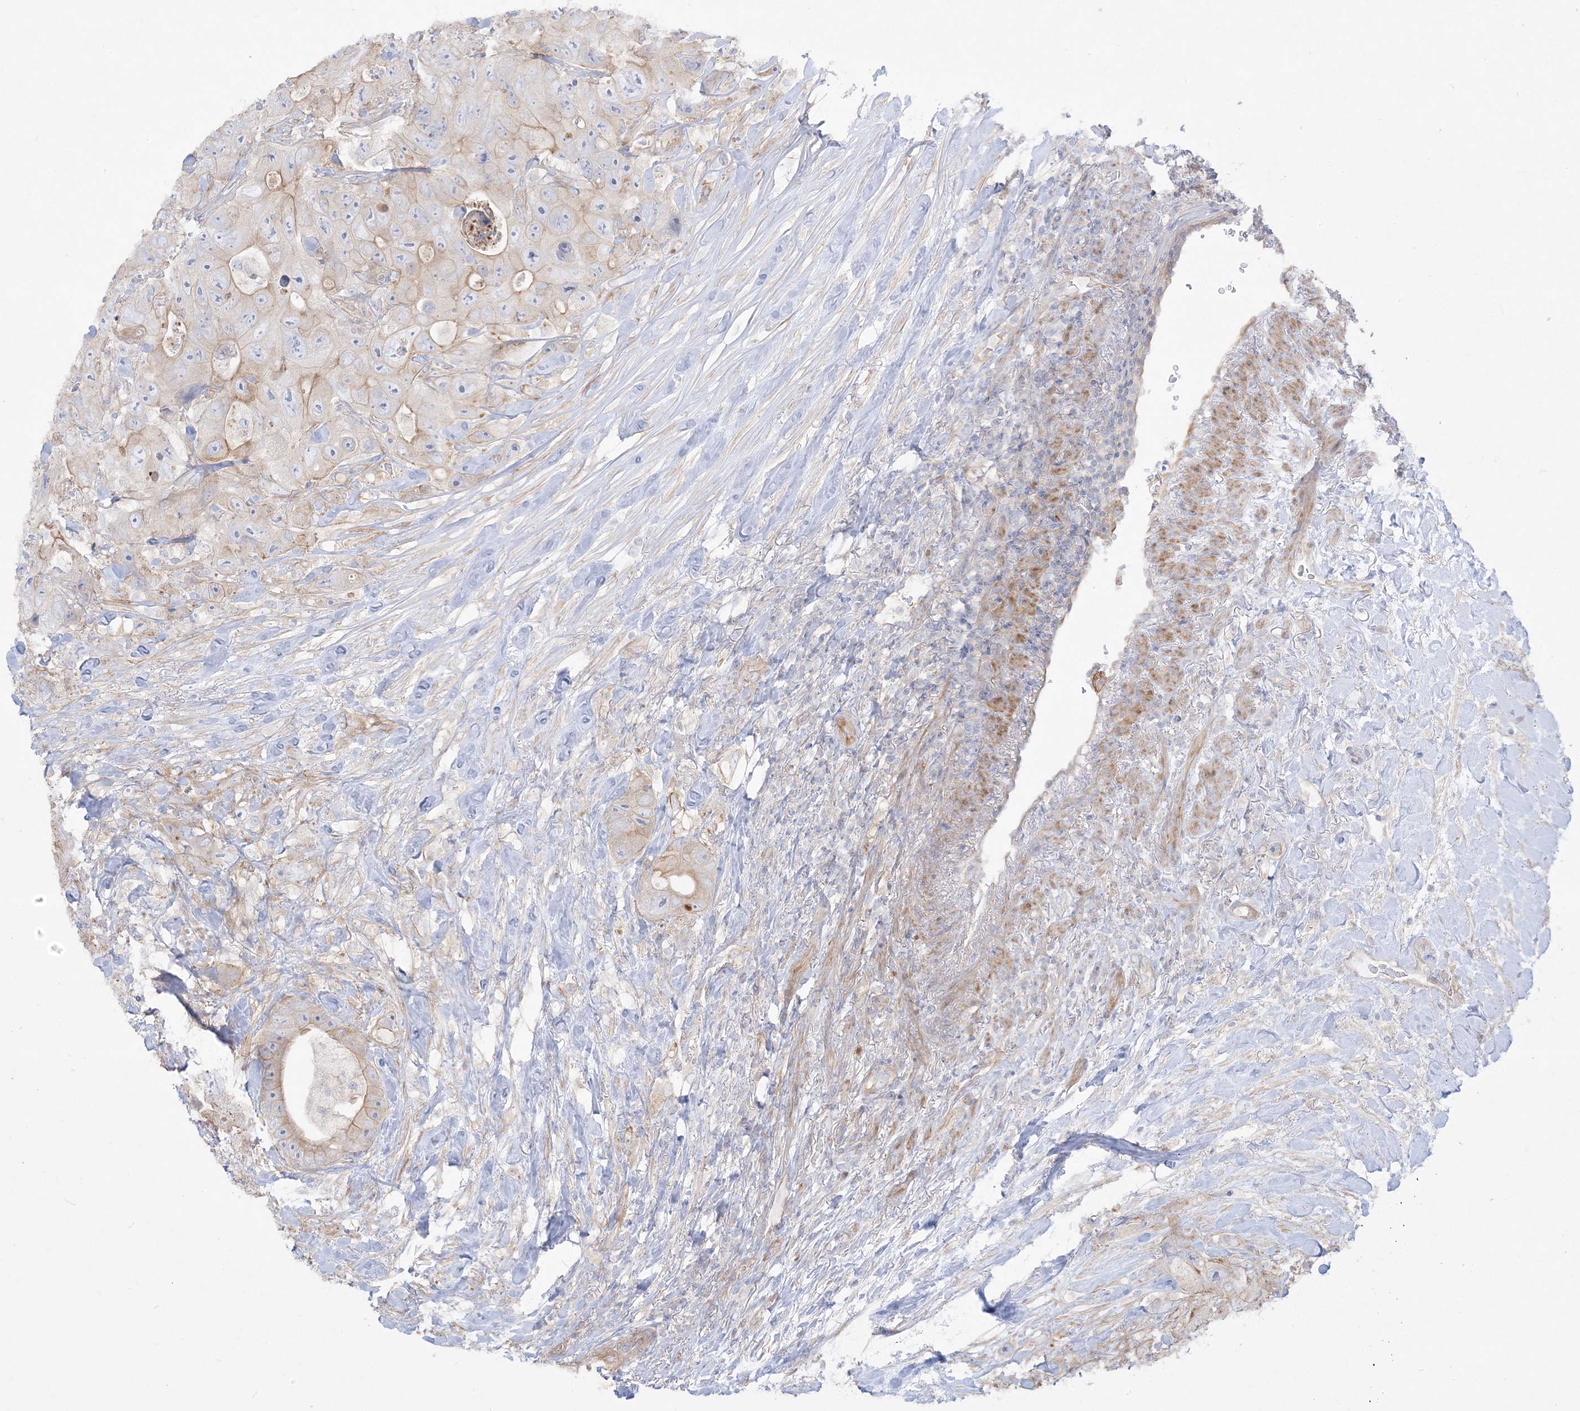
{"staining": {"intensity": "moderate", "quantity": "25%-75%", "location": "cytoplasmic/membranous"}, "tissue": "colorectal cancer", "cell_type": "Tumor cells", "image_type": "cancer", "snomed": [{"axis": "morphology", "description": "Adenocarcinoma, NOS"}, {"axis": "topography", "description": "Colon"}], "caption": "DAB immunohistochemical staining of colorectal cancer reveals moderate cytoplasmic/membranous protein expression in about 25%-75% of tumor cells.", "gene": "ARHGEF9", "patient": {"sex": "female", "age": 46}}